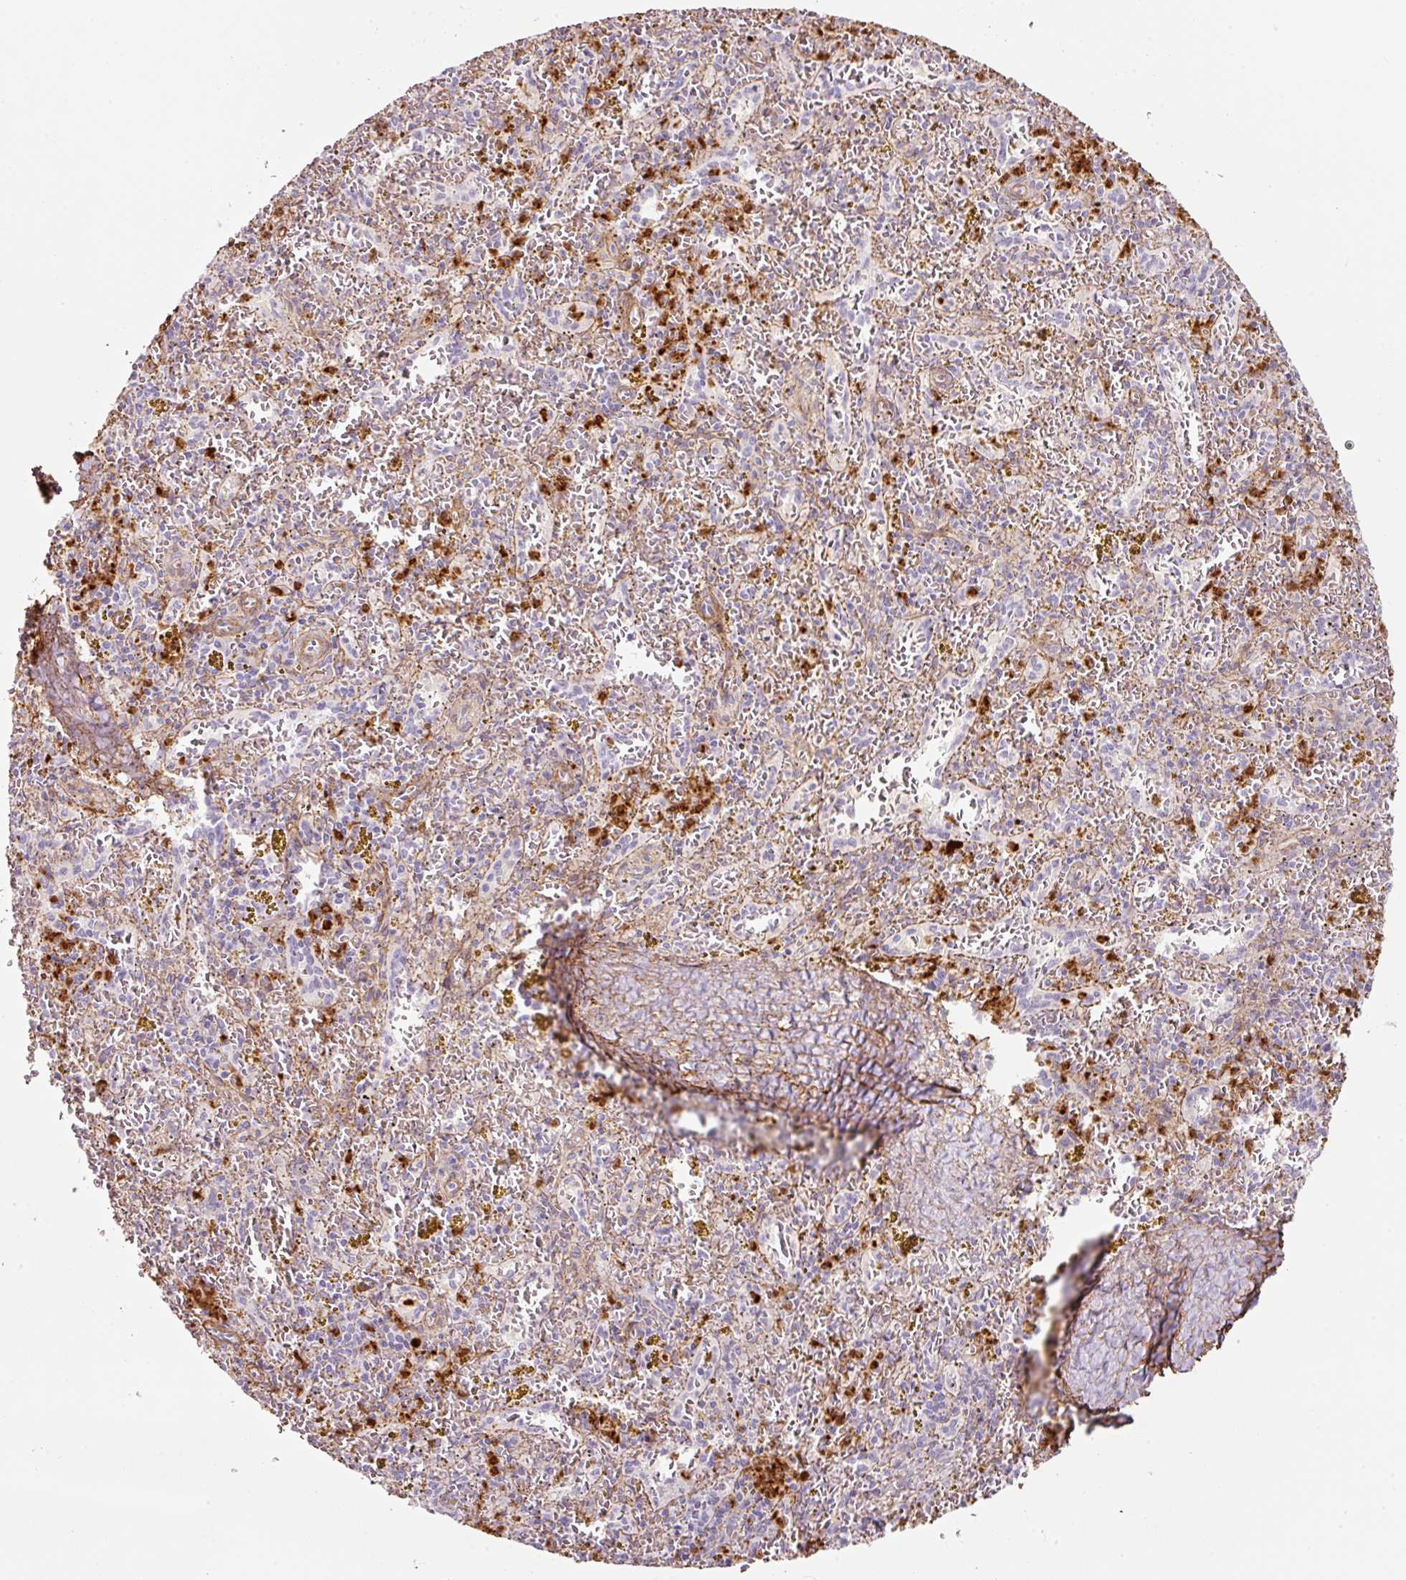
{"staining": {"intensity": "strong", "quantity": "<25%", "location": "cytoplasmic/membranous"}, "tissue": "spleen", "cell_type": "Cells in red pulp", "image_type": "normal", "snomed": [{"axis": "morphology", "description": "Normal tissue, NOS"}, {"axis": "topography", "description": "Spleen"}], "caption": "A medium amount of strong cytoplasmic/membranous expression is identified in about <25% of cells in red pulp in unremarkable spleen.", "gene": "LOXL4", "patient": {"sex": "male", "age": 57}}